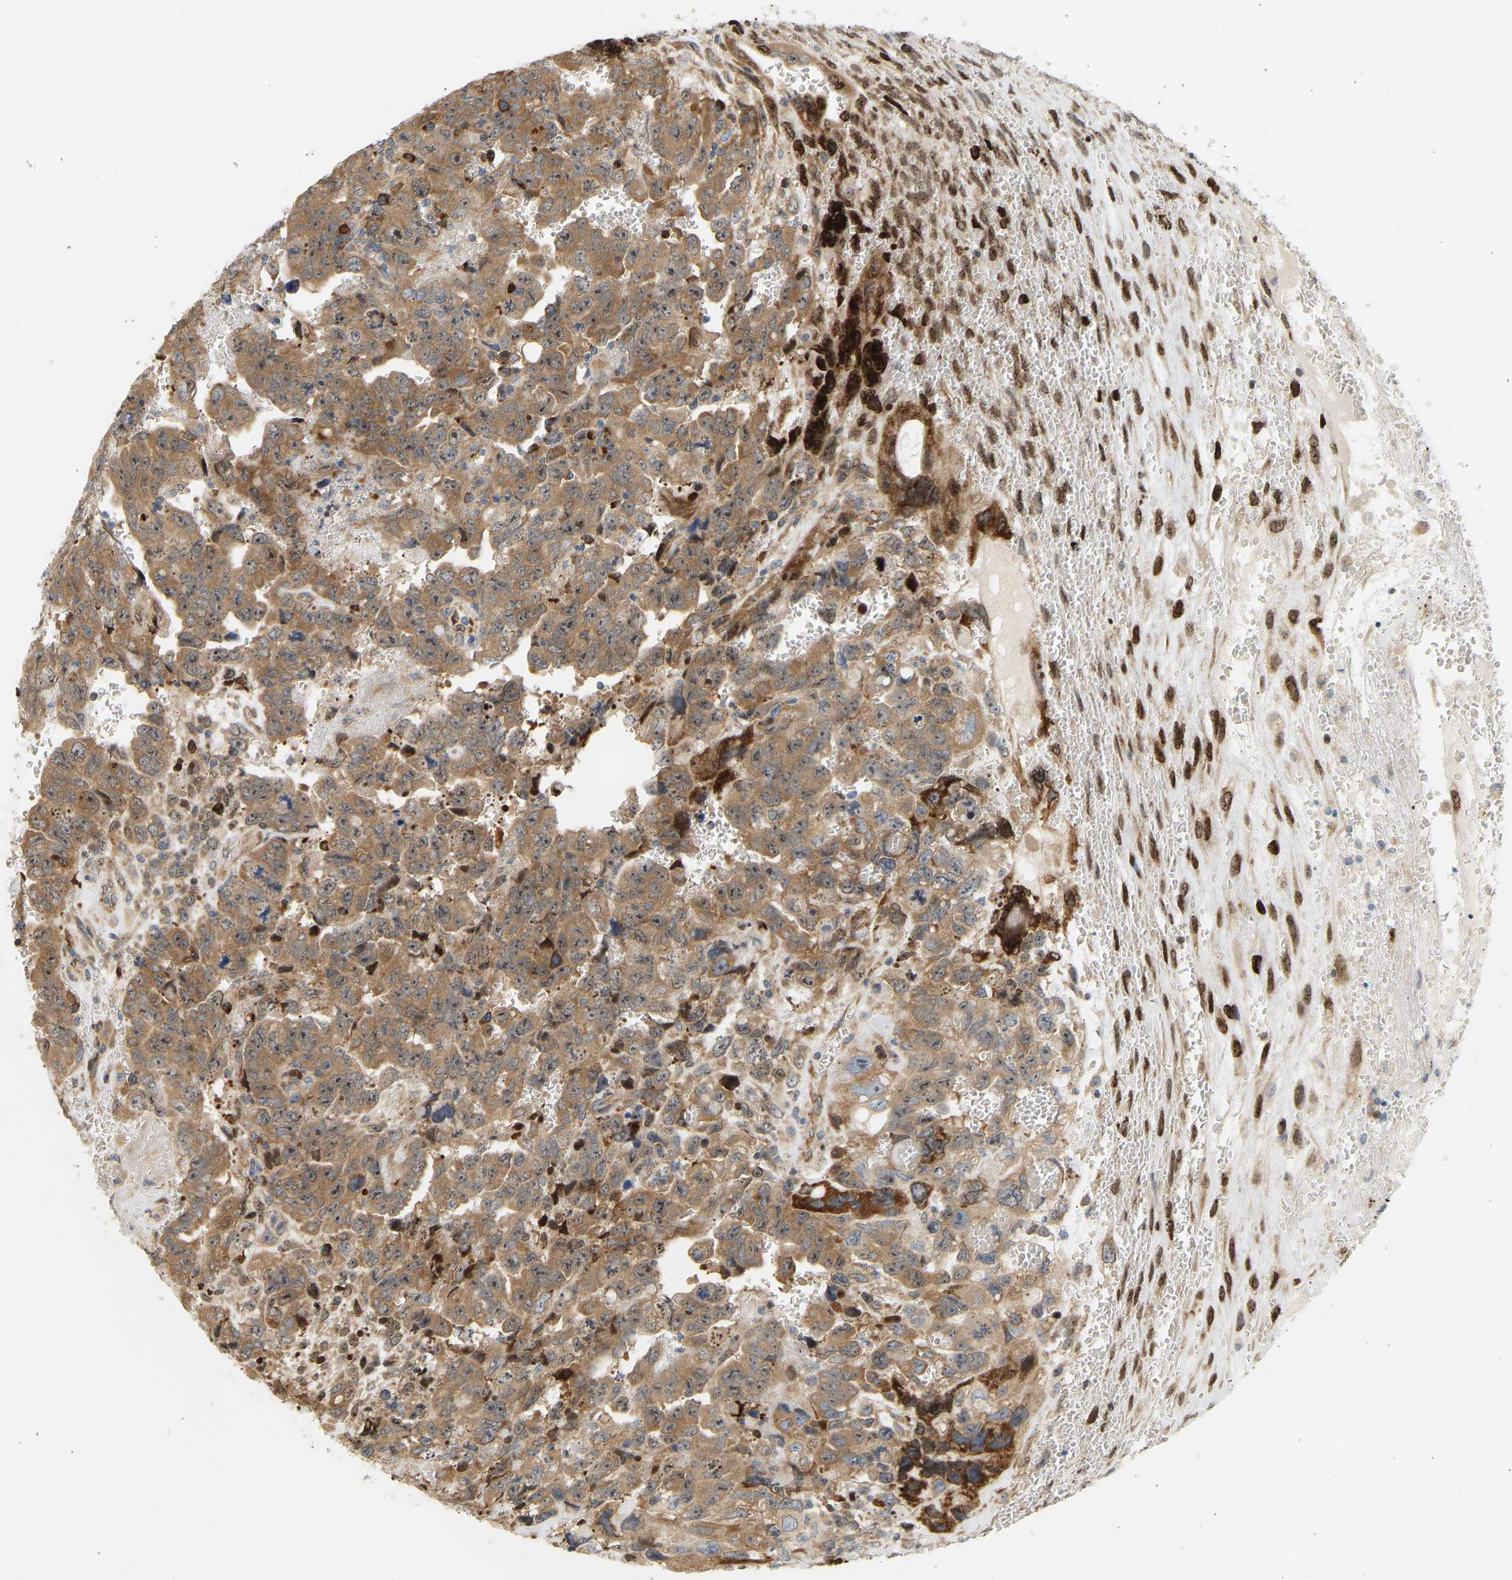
{"staining": {"intensity": "moderate", "quantity": ">75%", "location": "cytoplasmic/membranous"}, "tissue": "testis cancer", "cell_type": "Tumor cells", "image_type": "cancer", "snomed": [{"axis": "morphology", "description": "Carcinoma, Embryonal, NOS"}, {"axis": "topography", "description": "Testis"}], "caption": "A high-resolution photomicrograph shows IHC staining of testis cancer, which exhibits moderate cytoplasmic/membranous positivity in approximately >75% of tumor cells.", "gene": "RPS14", "patient": {"sex": "male", "age": 28}}